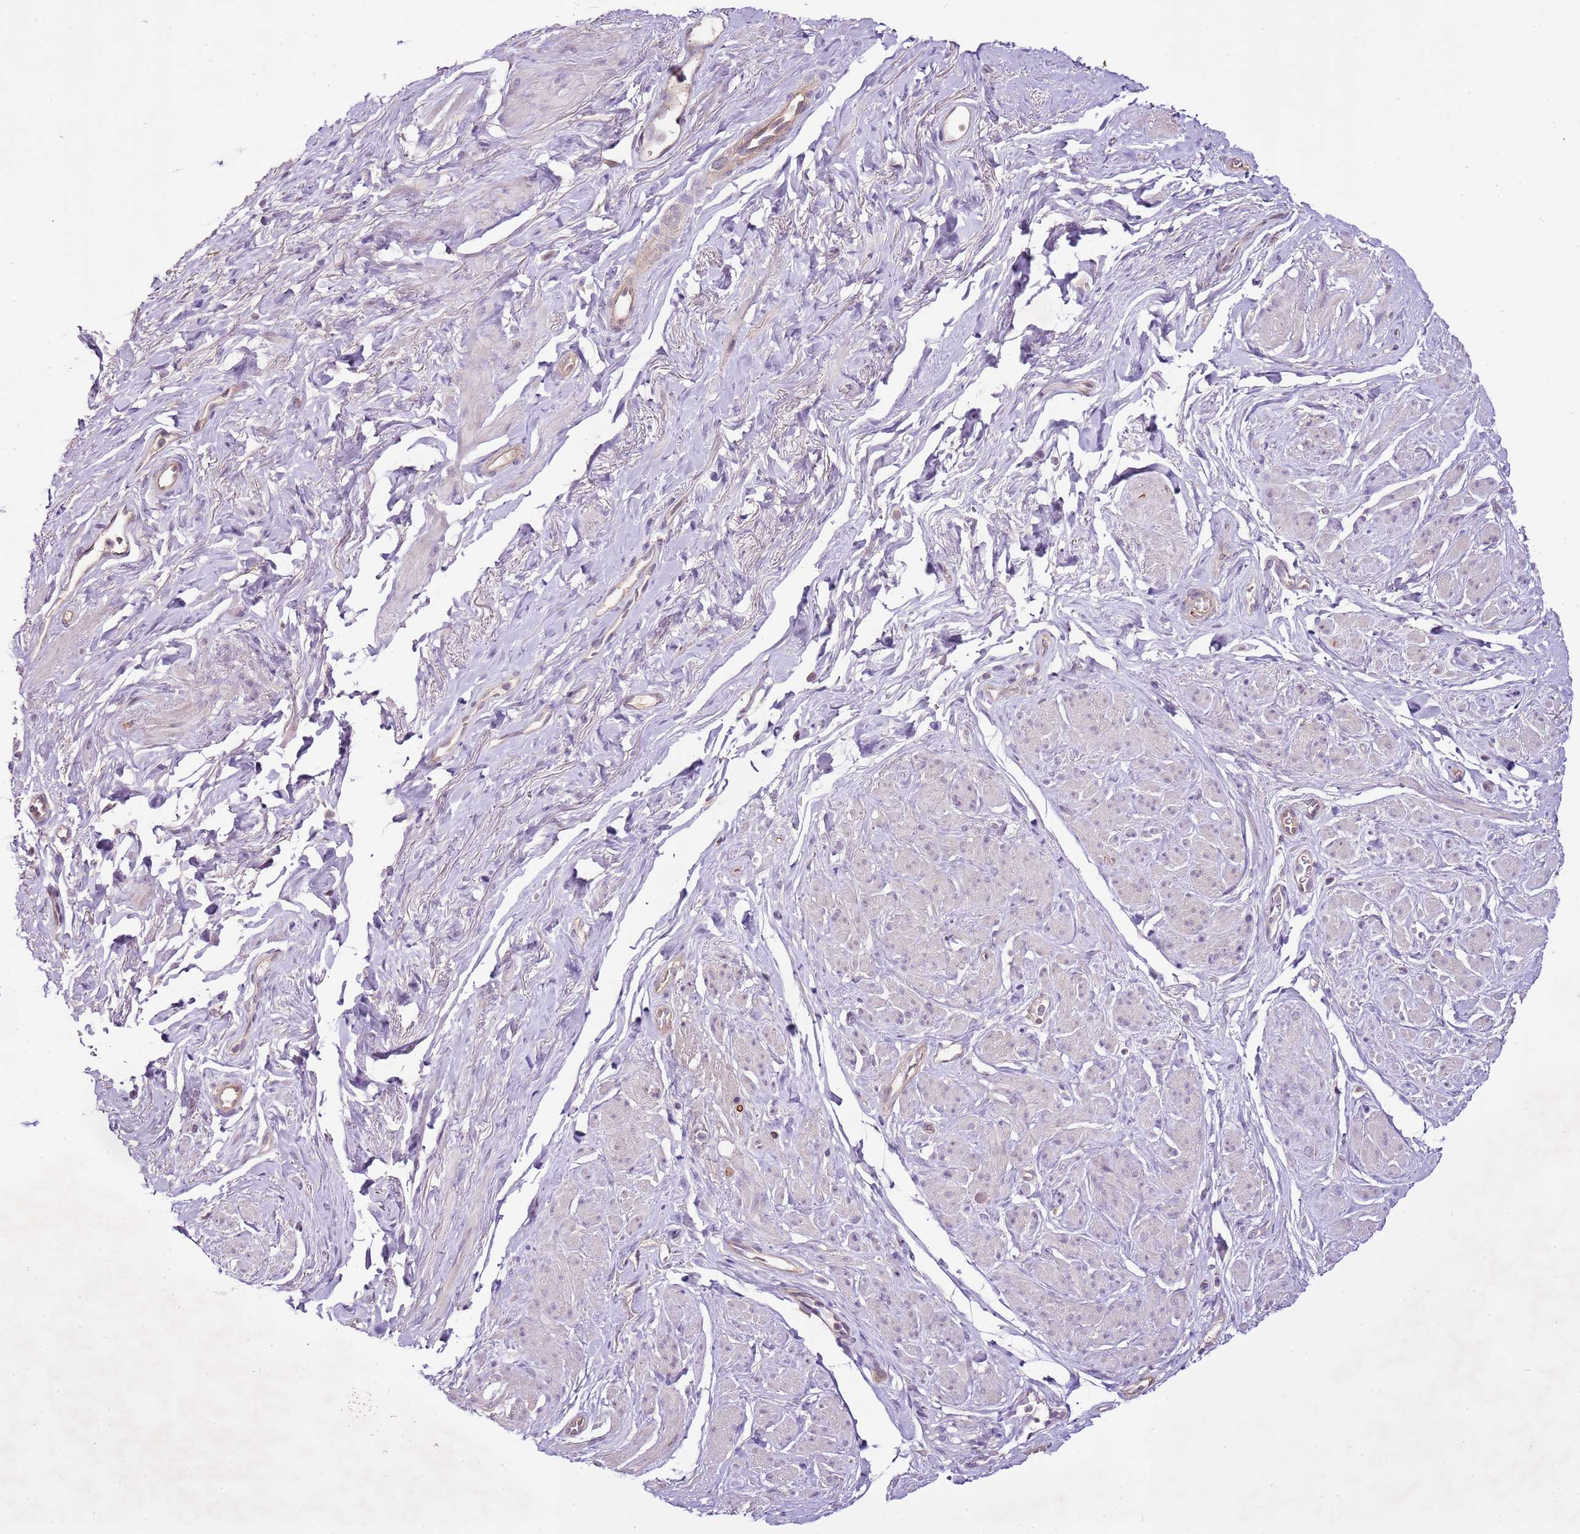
{"staining": {"intensity": "negative", "quantity": "none", "location": "none"}, "tissue": "smooth muscle", "cell_type": "Smooth muscle cells", "image_type": "normal", "snomed": [{"axis": "morphology", "description": "Normal tissue, NOS"}, {"axis": "topography", "description": "Smooth muscle"}, {"axis": "topography", "description": "Peripheral nerve tissue"}], "caption": "This is an immunohistochemistry micrograph of benign human smooth muscle. There is no positivity in smooth muscle cells.", "gene": "CMKLR1", "patient": {"sex": "male", "age": 69}}